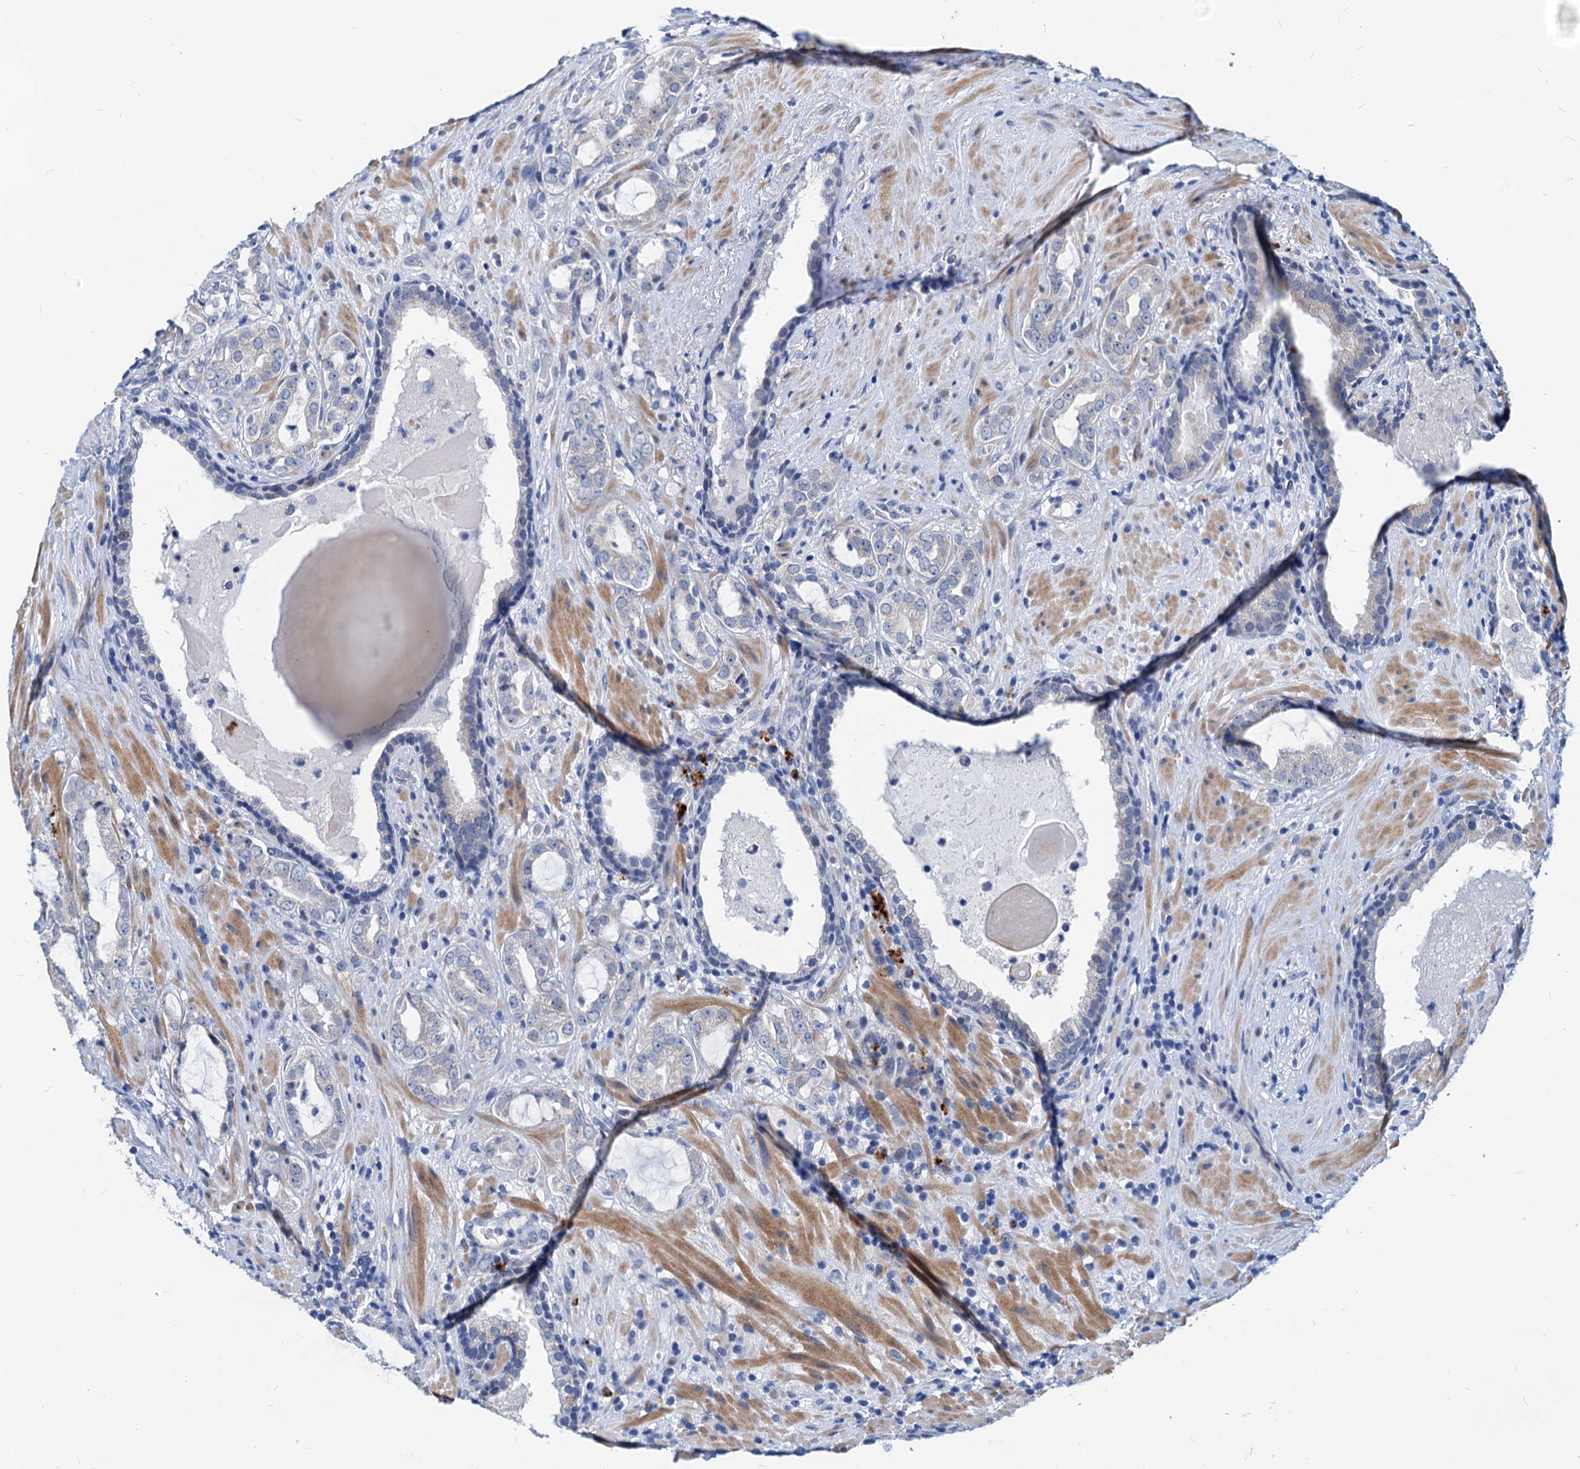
{"staining": {"intensity": "negative", "quantity": "none", "location": "none"}, "tissue": "prostate cancer", "cell_type": "Tumor cells", "image_type": "cancer", "snomed": [{"axis": "morphology", "description": "Adenocarcinoma, High grade"}, {"axis": "topography", "description": "Prostate"}], "caption": "High power microscopy histopathology image of an IHC photomicrograph of prostate high-grade adenocarcinoma, revealing no significant expression in tumor cells.", "gene": "HSF2", "patient": {"sex": "male", "age": 64}}